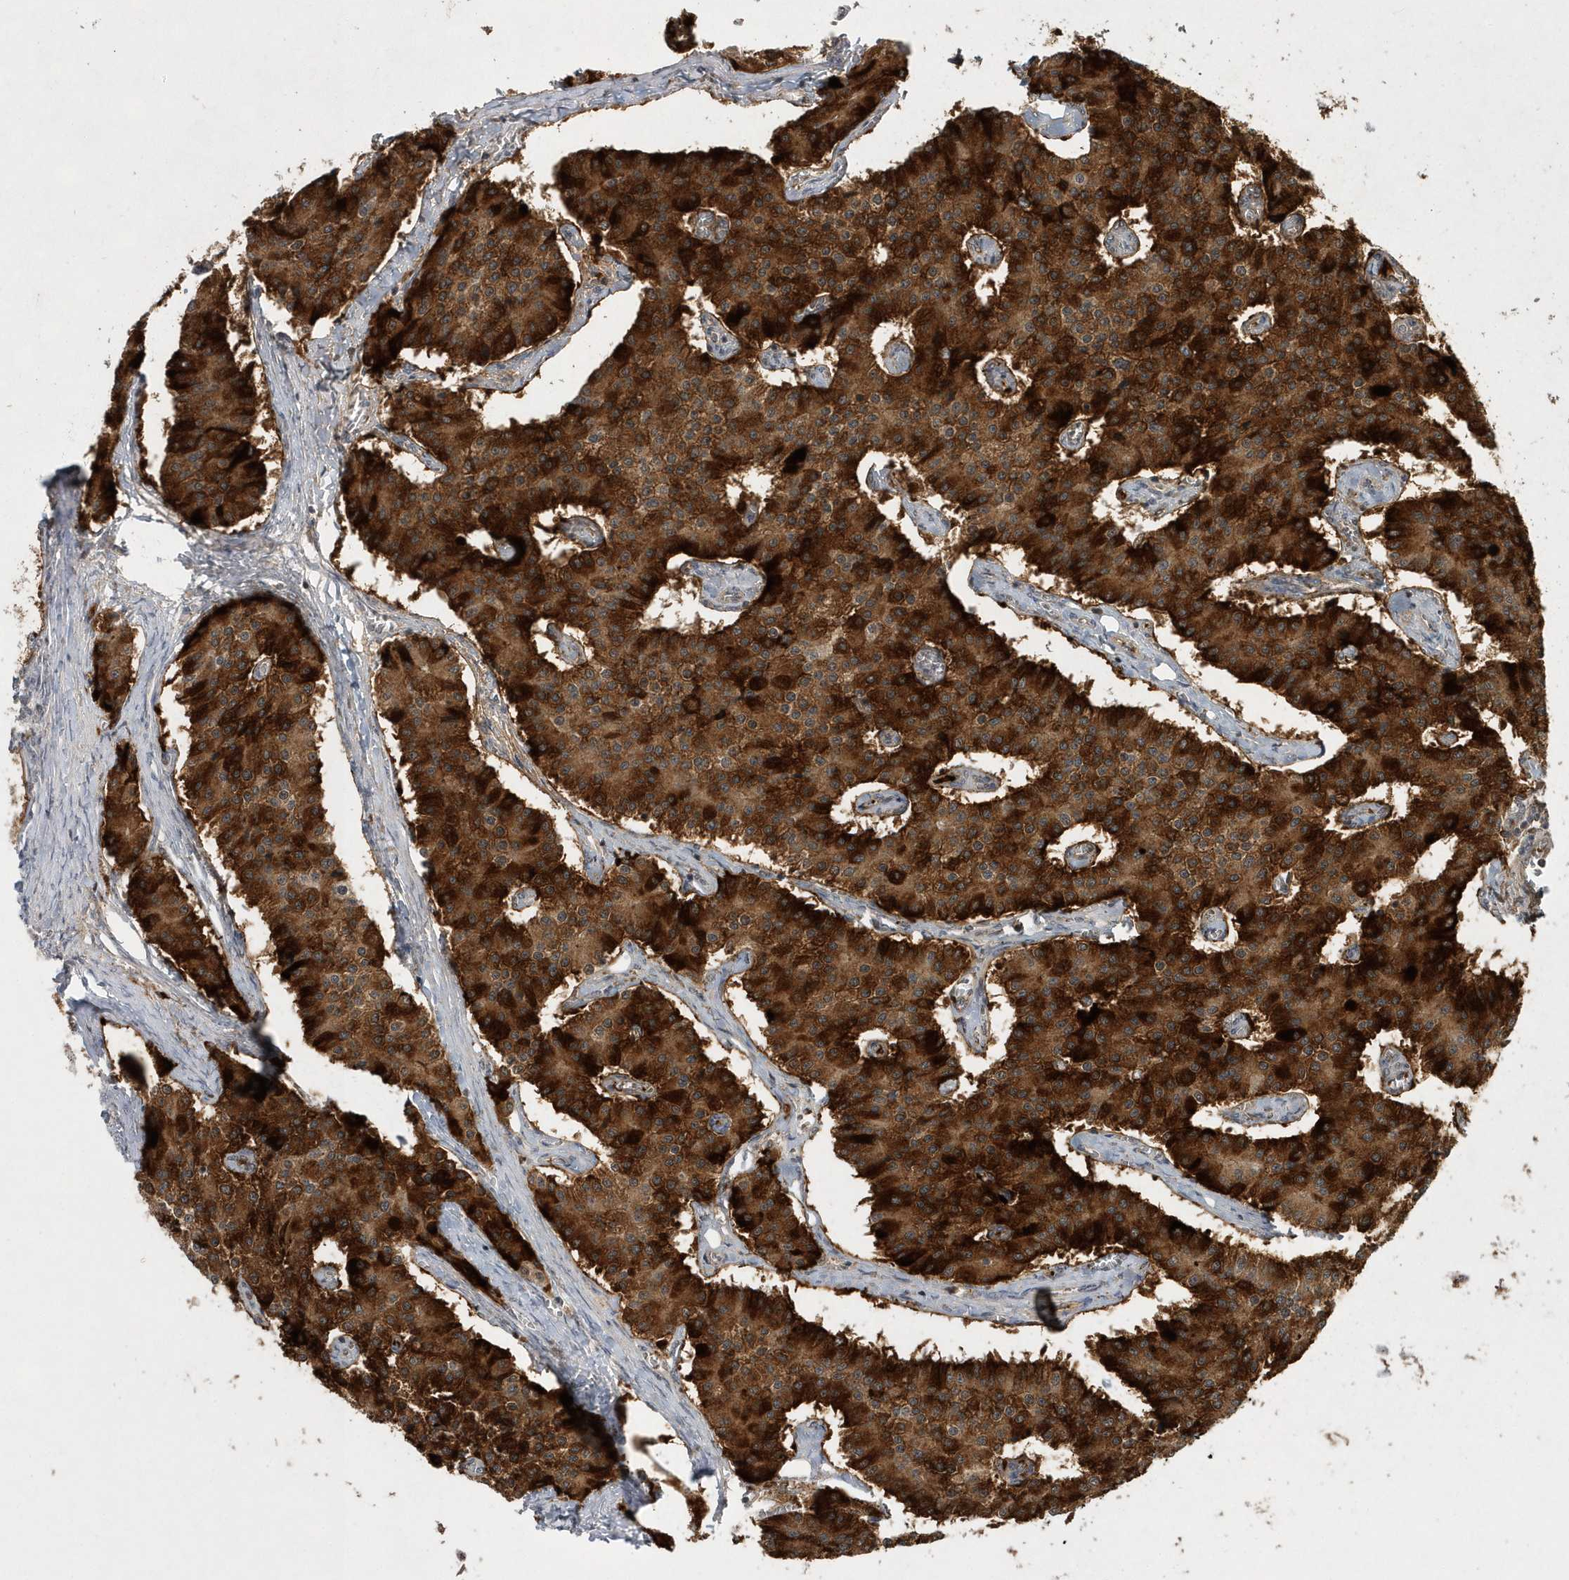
{"staining": {"intensity": "strong", "quantity": ">75%", "location": "cytoplasmic/membranous"}, "tissue": "carcinoid", "cell_type": "Tumor cells", "image_type": "cancer", "snomed": [{"axis": "morphology", "description": "Carcinoid, malignant, NOS"}, {"axis": "topography", "description": "Colon"}], "caption": "This image exhibits IHC staining of human carcinoid, with high strong cytoplasmic/membranous expression in approximately >75% of tumor cells.", "gene": "TMEM132B", "patient": {"sex": "female", "age": 52}}